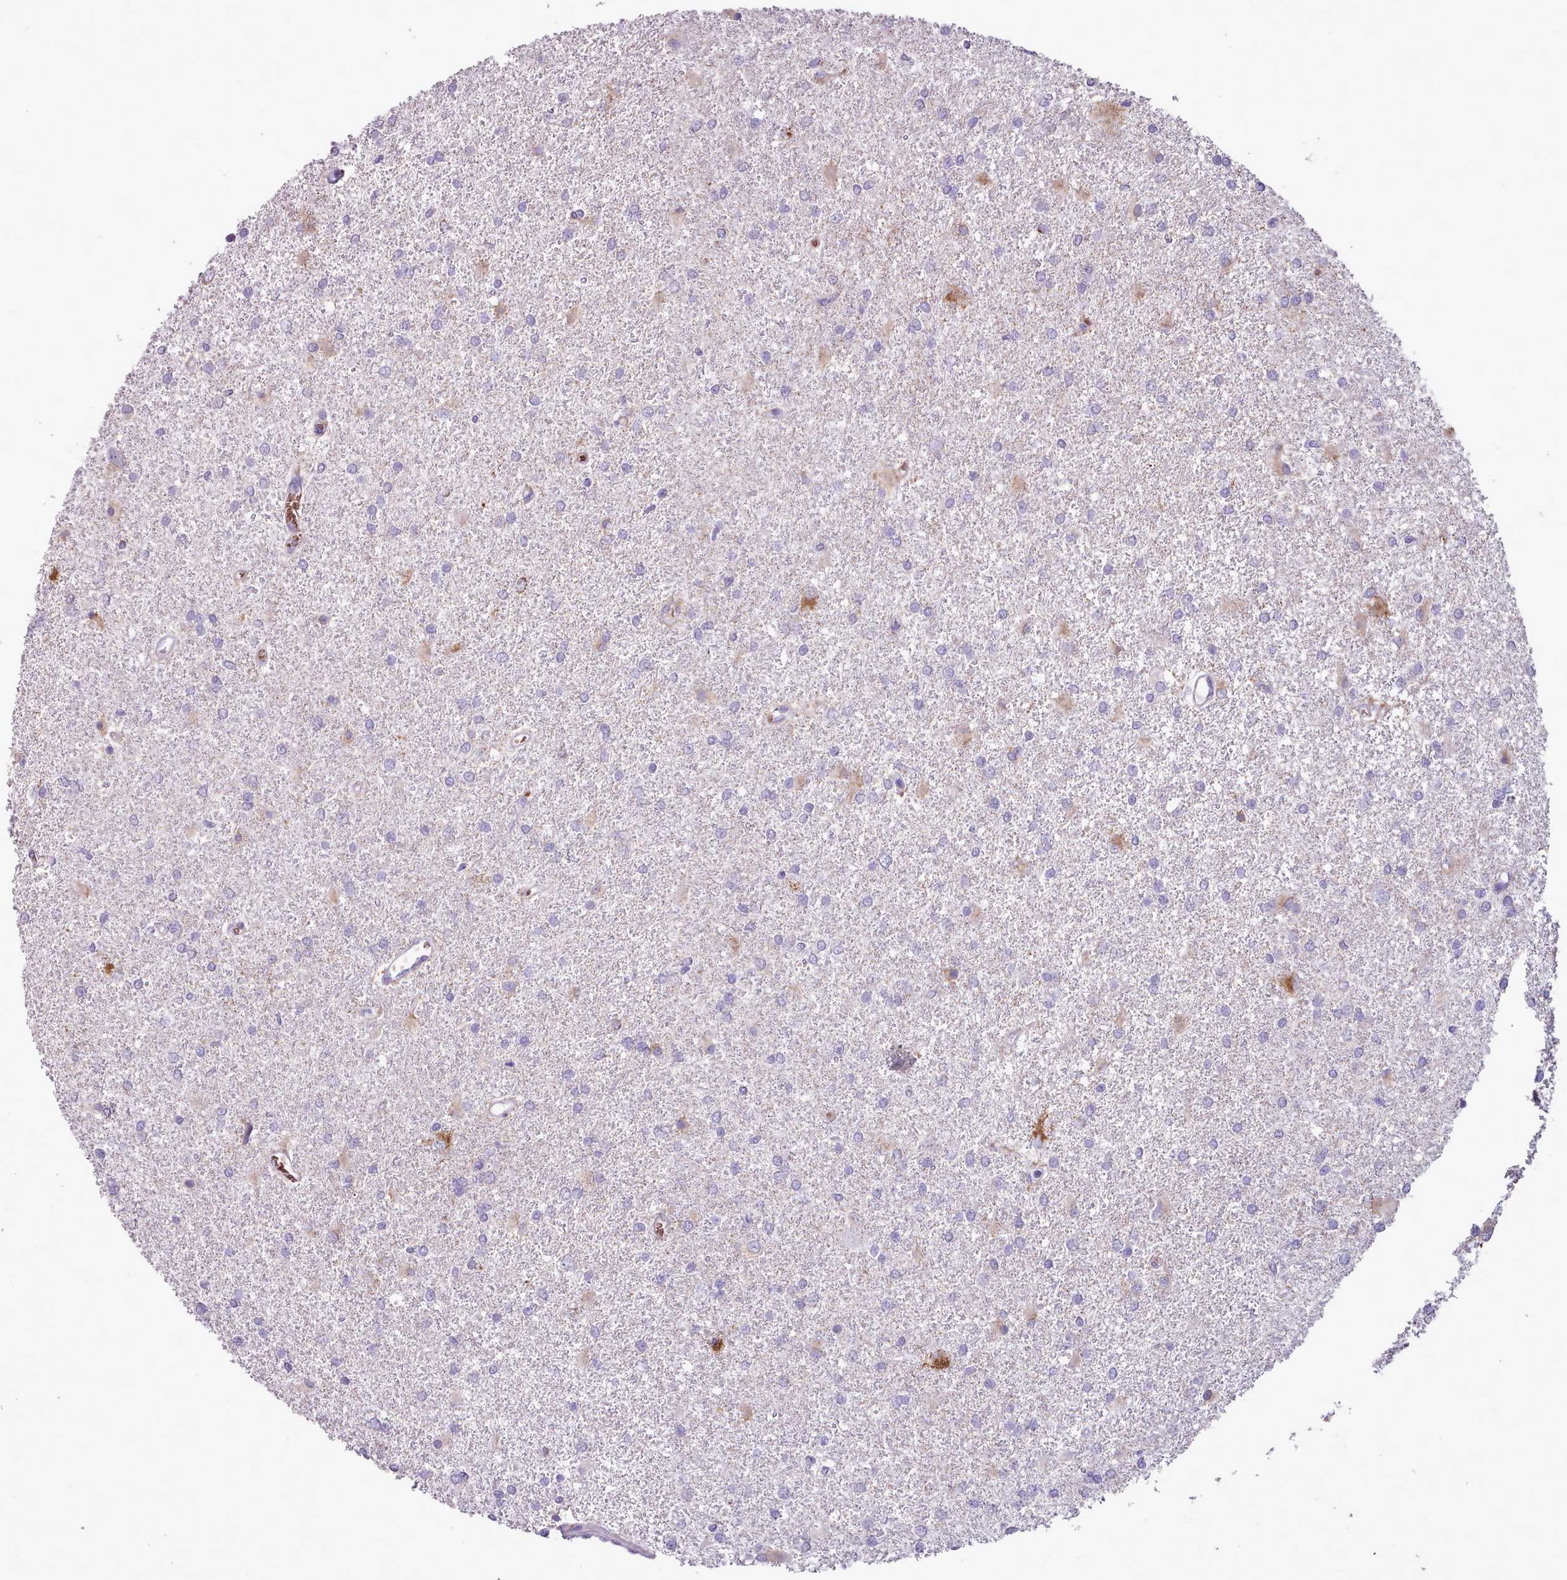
{"staining": {"intensity": "moderate", "quantity": "<25%", "location": "cytoplasmic/membranous"}, "tissue": "glioma", "cell_type": "Tumor cells", "image_type": "cancer", "snomed": [{"axis": "morphology", "description": "Glioma, malignant, High grade"}, {"axis": "topography", "description": "Brain"}], "caption": "Brown immunohistochemical staining in high-grade glioma (malignant) shows moderate cytoplasmic/membranous expression in approximately <25% of tumor cells.", "gene": "AK4", "patient": {"sex": "female", "age": 50}}